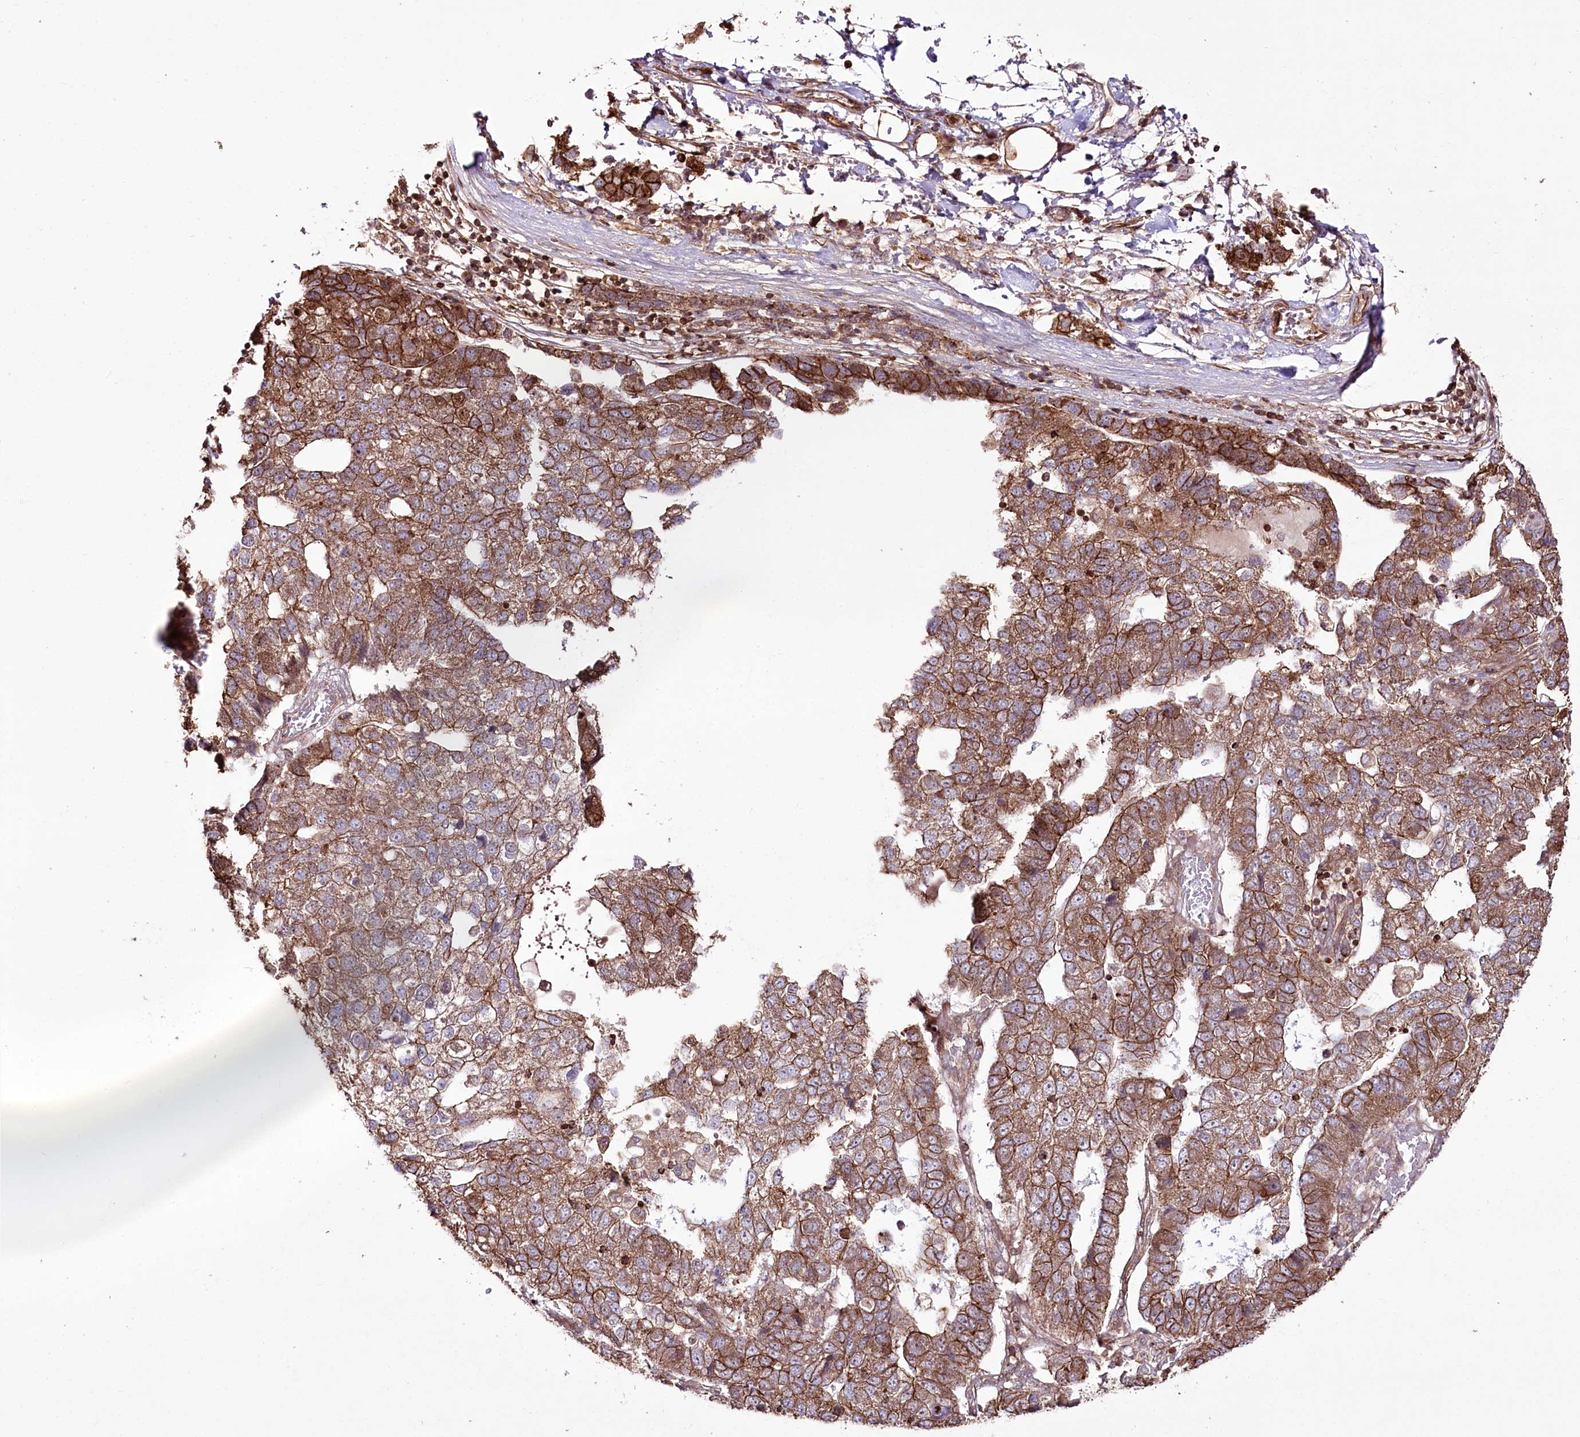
{"staining": {"intensity": "strong", "quantity": ">75%", "location": "cytoplasmic/membranous"}, "tissue": "pancreatic cancer", "cell_type": "Tumor cells", "image_type": "cancer", "snomed": [{"axis": "morphology", "description": "Adenocarcinoma, NOS"}, {"axis": "topography", "description": "Pancreas"}], "caption": "This histopathology image reveals pancreatic cancer (adenocarcinoma) stained with IHC to label a protein in brown. The cytoplasmic/membranous of tumor cells show strong positivity for the protein. Nuclei are counter-stained blue.", "gene": "DHX29", "patient": {"sex": "female", "age": 61}}